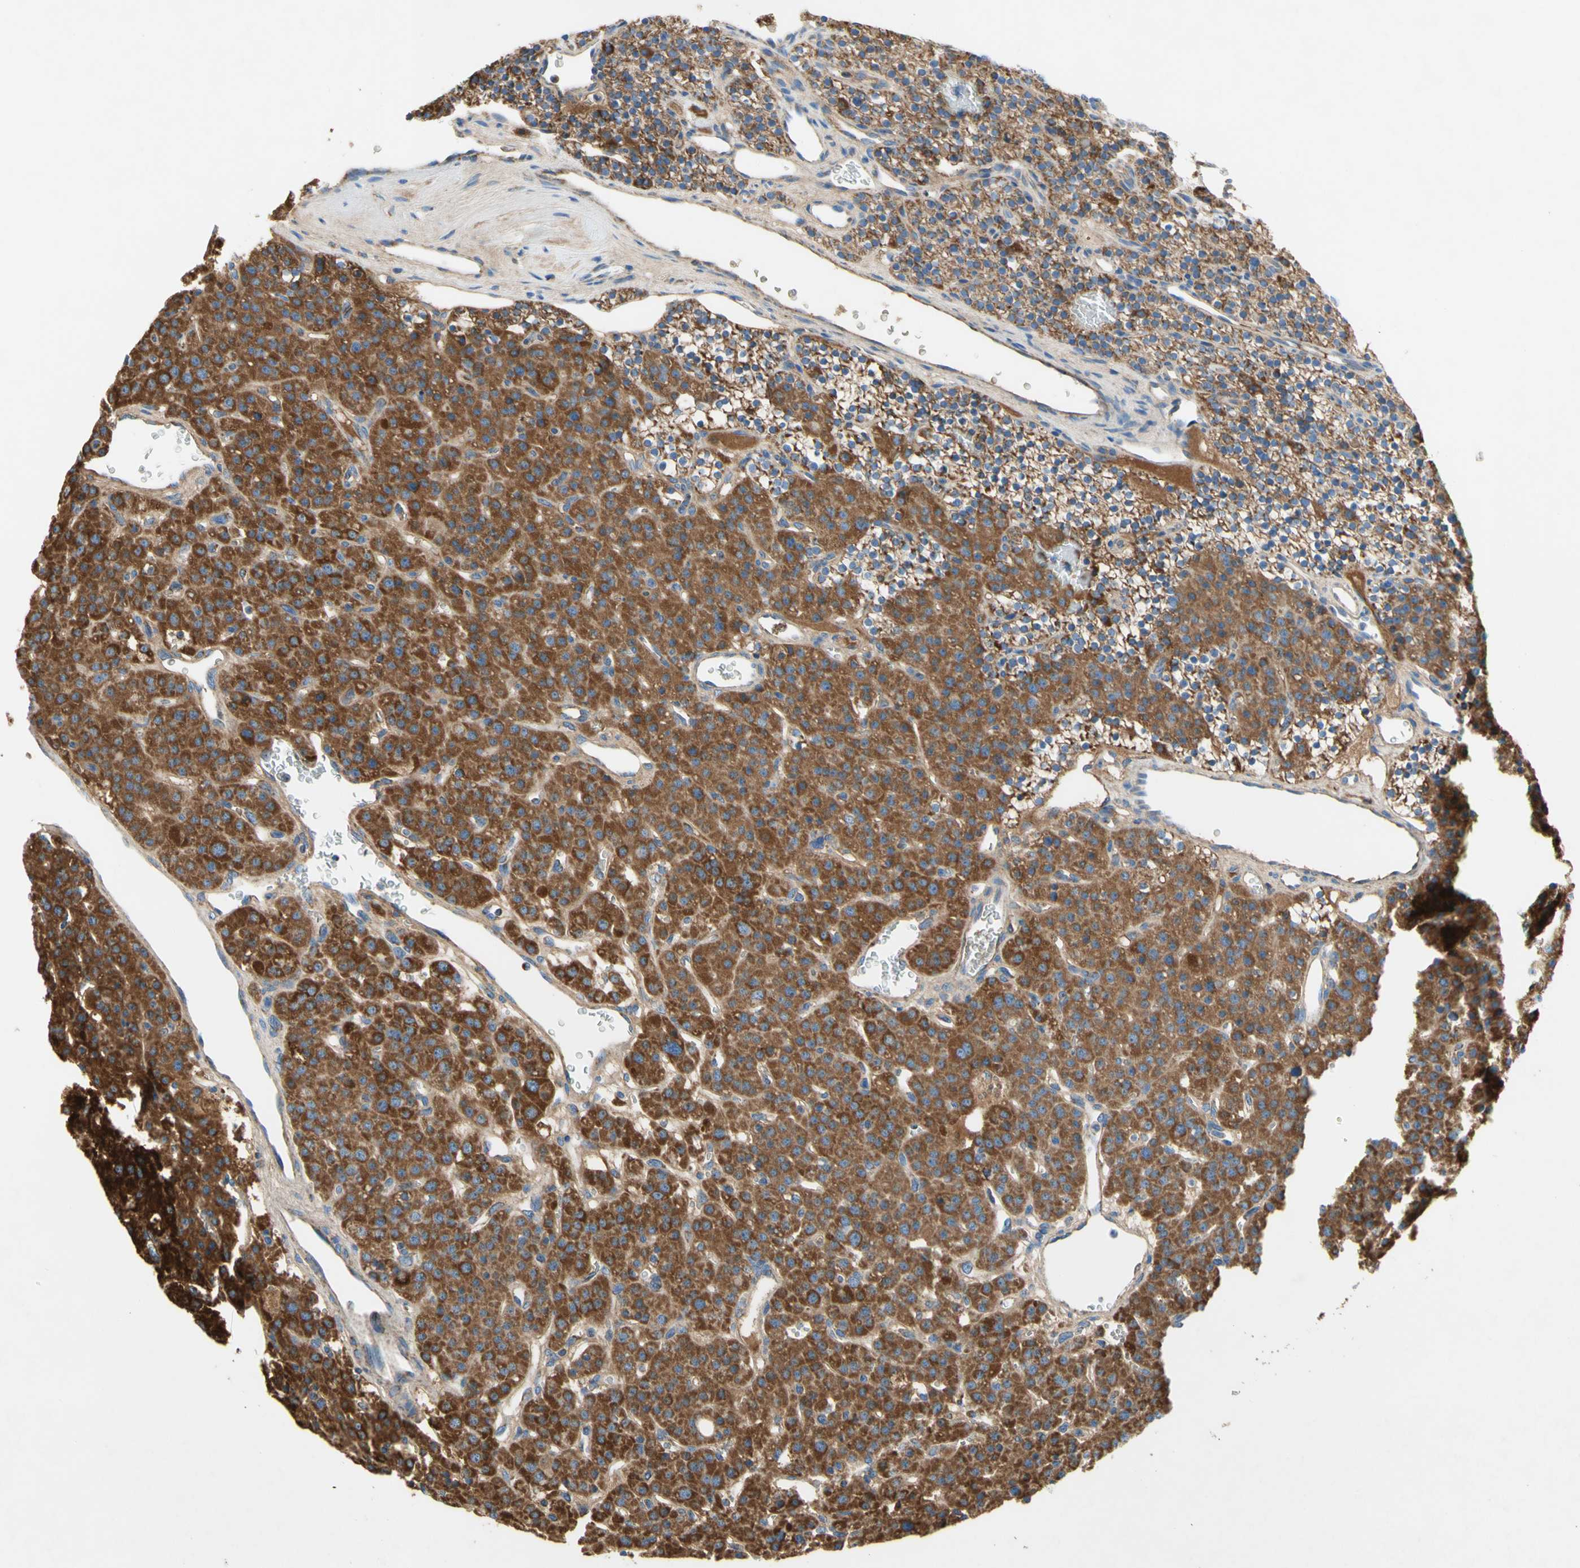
{"staining": {"intensity": "strong", "quantity": ">75%", "location": "cytoplasmic/membranous"}, "tissue": "parathyroid gland", "cell_type": "Glandular cells", "image_type": "normal", "snomed": [{"axis": "morphology", "description": "Normal tissue, NOS"}, {"axis": "morphology", "description": "Adenoma, NOS"}, {"axis": "topography", "description": "Parathyroid gland"}], "caption": "Immunohistochemistry image of benign parathyroid gland: parathyroid gland stained using immunohistochemistry (IHC) exhibits high levels of strong protein expression localized specifically in the cytoplasmic/membranous of glandular cells, appearing as a cytoplasmic/membranous brown color.", "gene": "SDHB", "patient": {"sex": "female", "age": 81}}